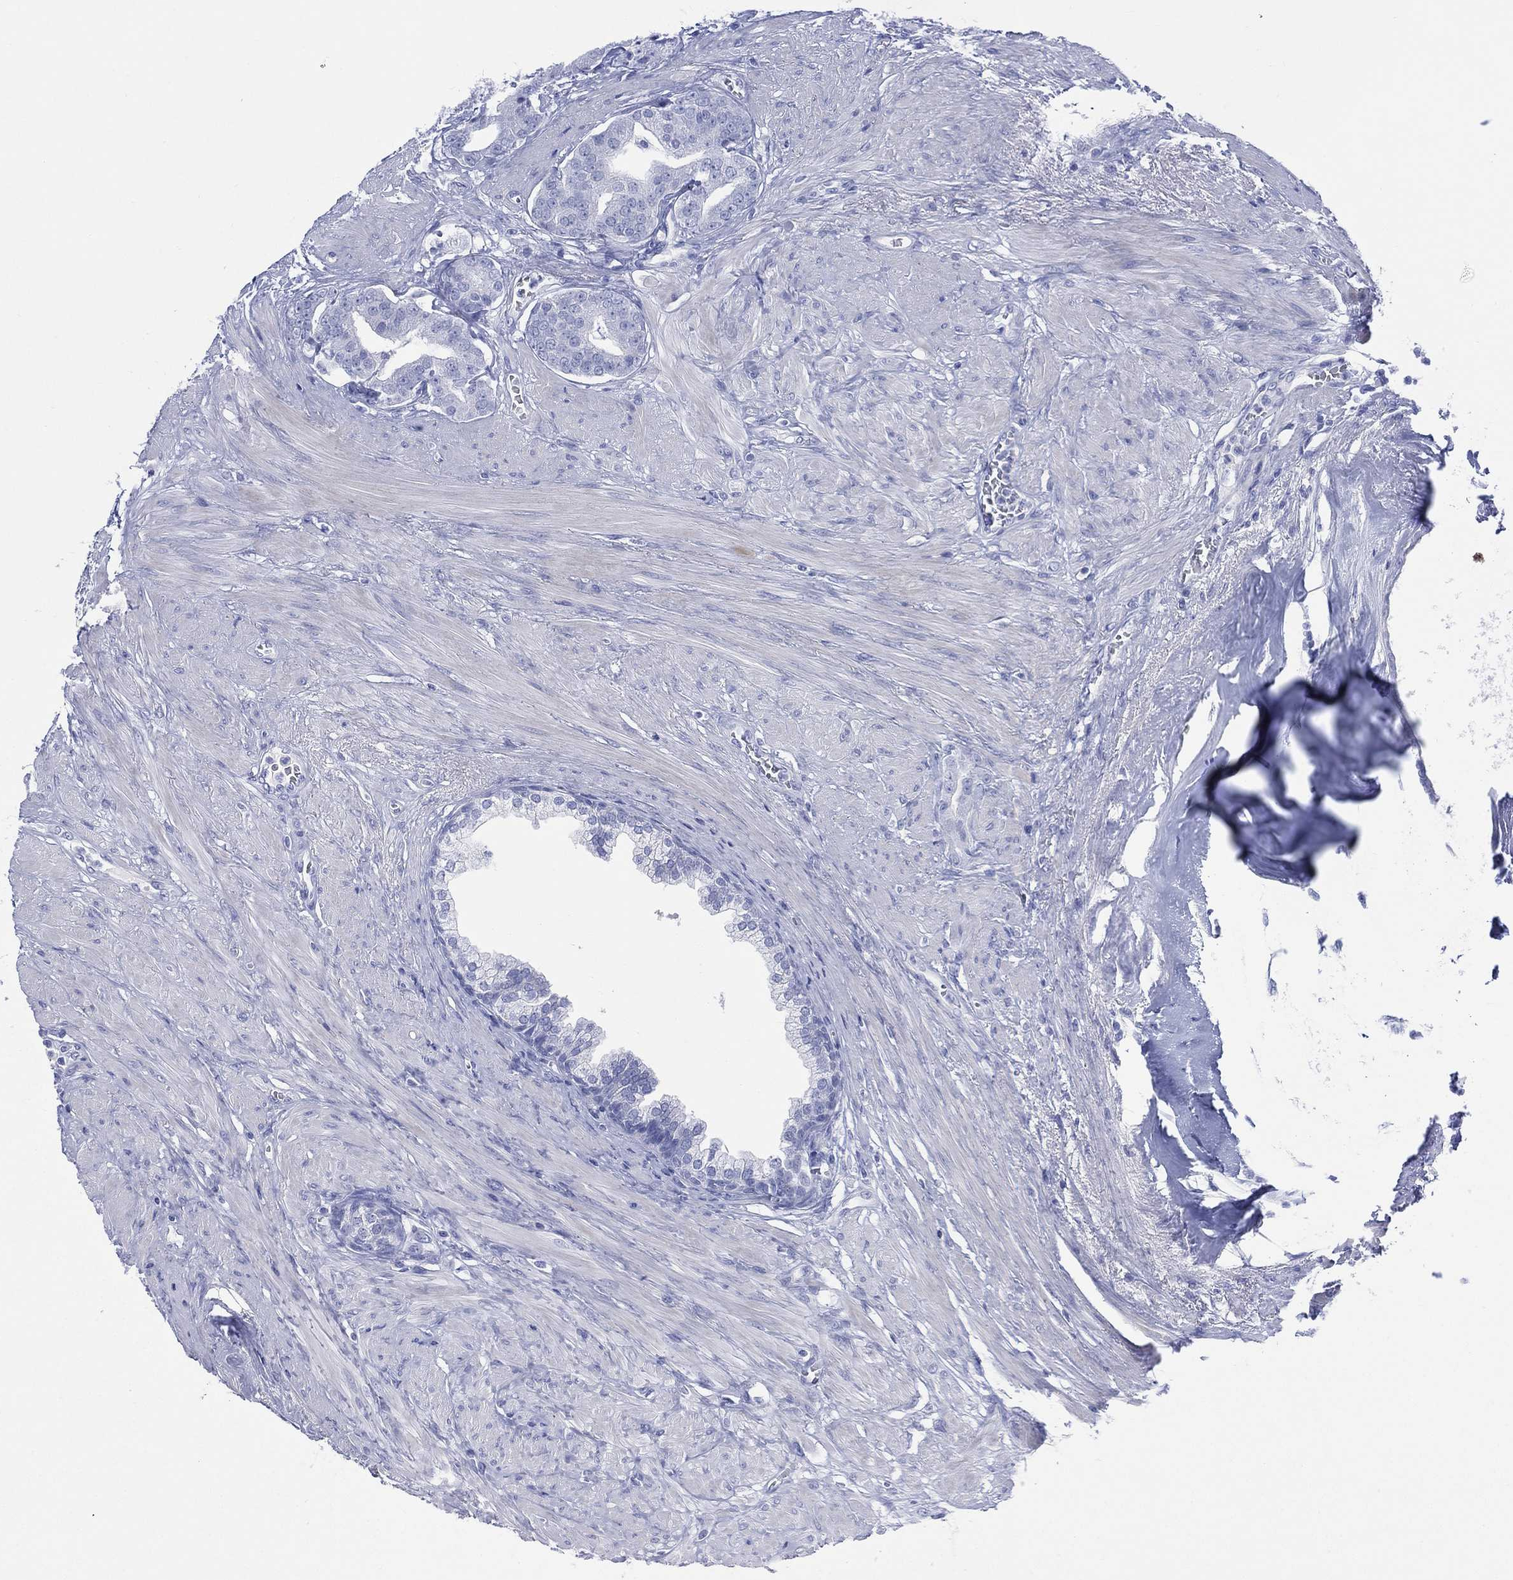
{"staining": {"intensity": "negative", "quantity": "none", "location": "none"}, "tissue": "prostate cancer", "cell_type": "Tumor cells", "image_type": "cancer", "snomed": [{"axis": "morphology", "description": "Adenocarcinoma, NOS"}, {"axis": "topography", "description": "Prostate"}], "caption": "Tumor cells are negative for protein expression in human prostate adenocarcinoma. (Stains: DAB (3,3'-diaminobenzidine) IHC with hematoxylin counter stain, Microscopy: brightfield microscopy at high magnification).", "gene": "LRRD1", "patient": {"sex": "male", "age": 69}}